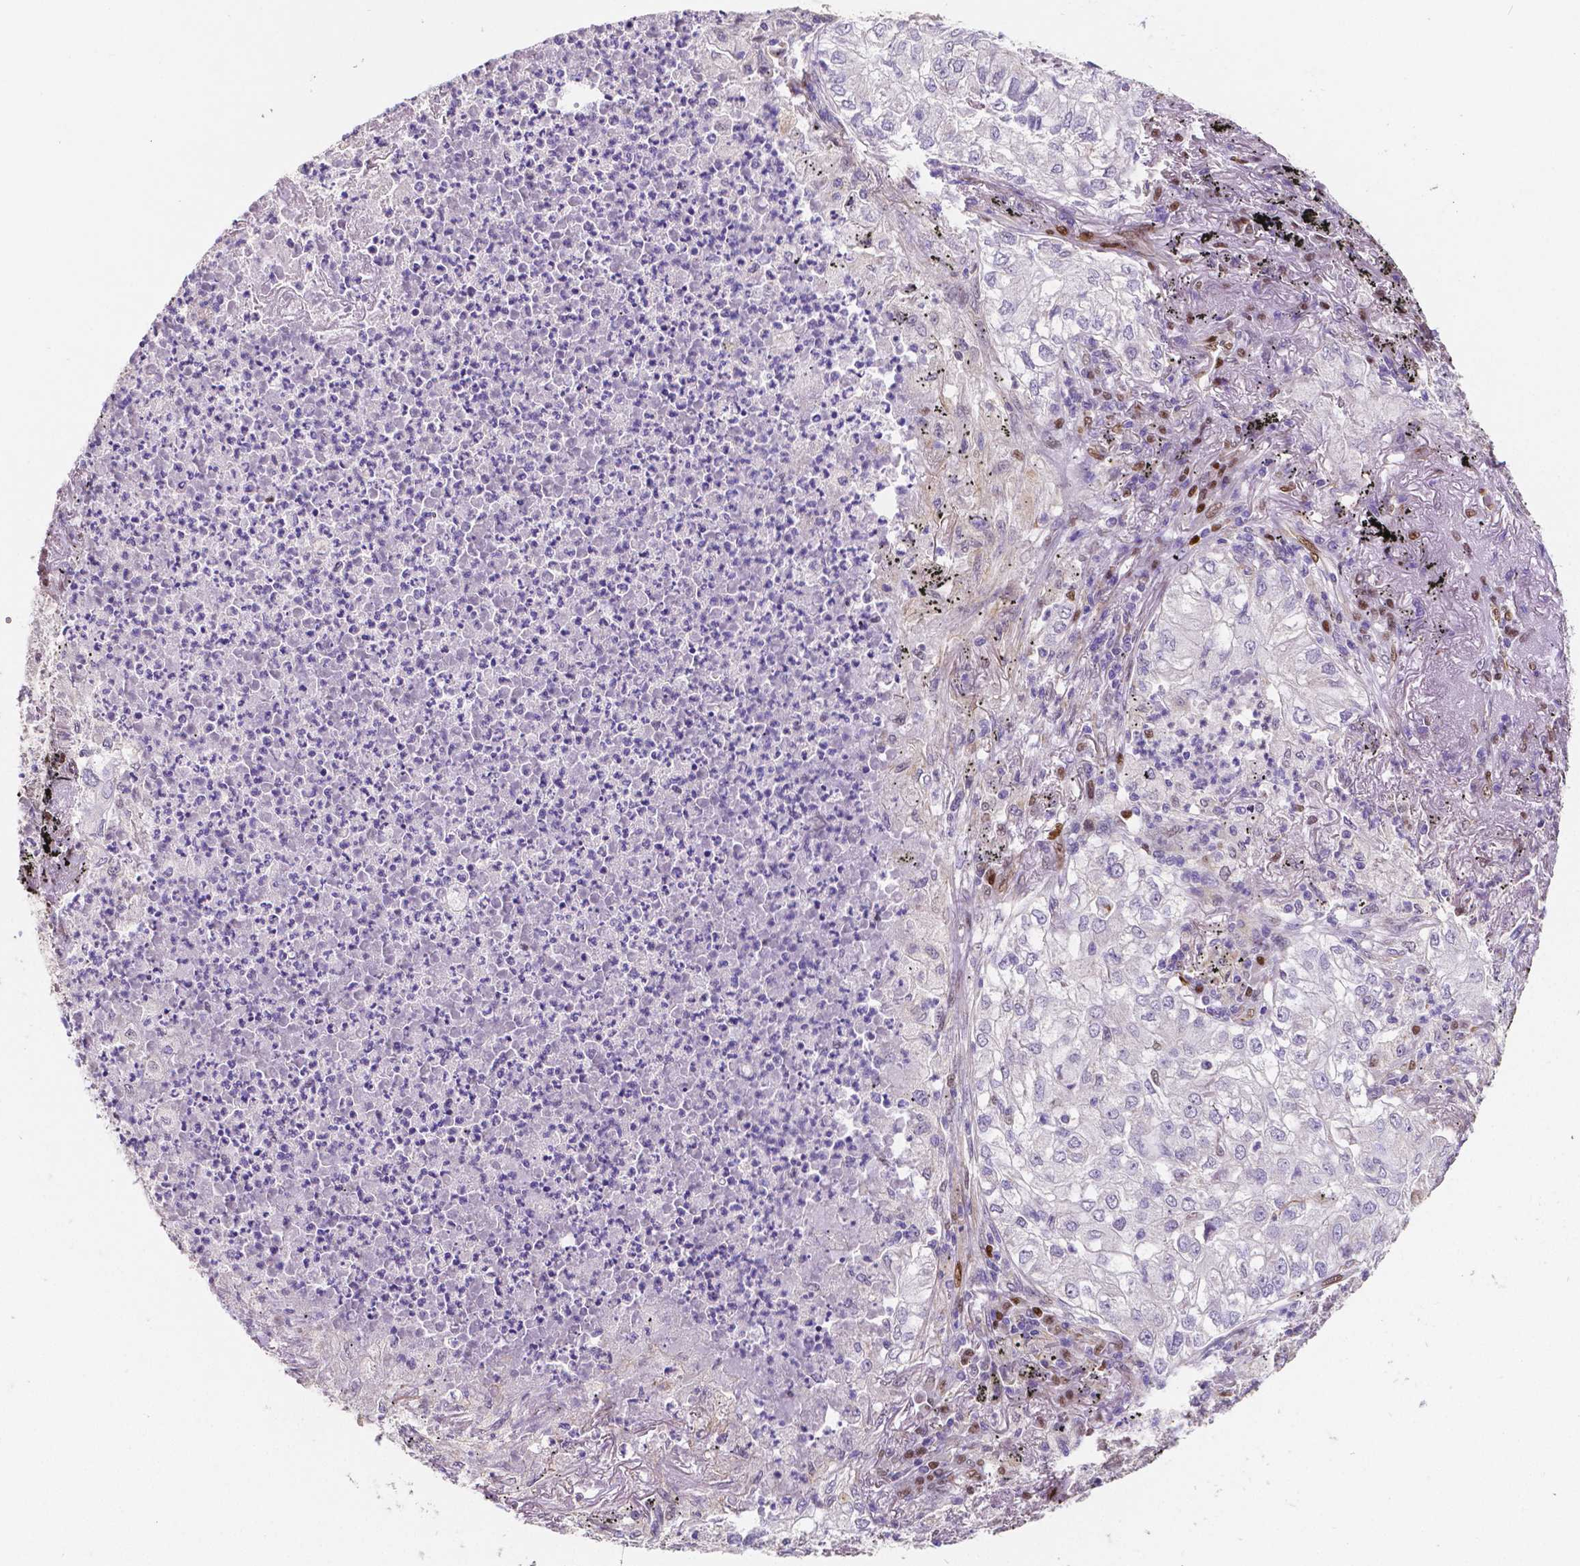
{"staining": {"intensity": "negative", "quantity": "none", "location": "none"}, "tissue": "lung cancer", "cell_type": "Tumor cells", "image_type": "cancer", "snomed": [{"axis": "morphology", "description": "Adenocarcinoma, NOS"}, {"axis": "topography", "description": "Lung"}], "caption": "Lung adenocarcinoma stained for a protein using IHC exhibits no staining tumor cells.", "gene": "MEF2C", "patient": {"sex": "female", "age": 73}}